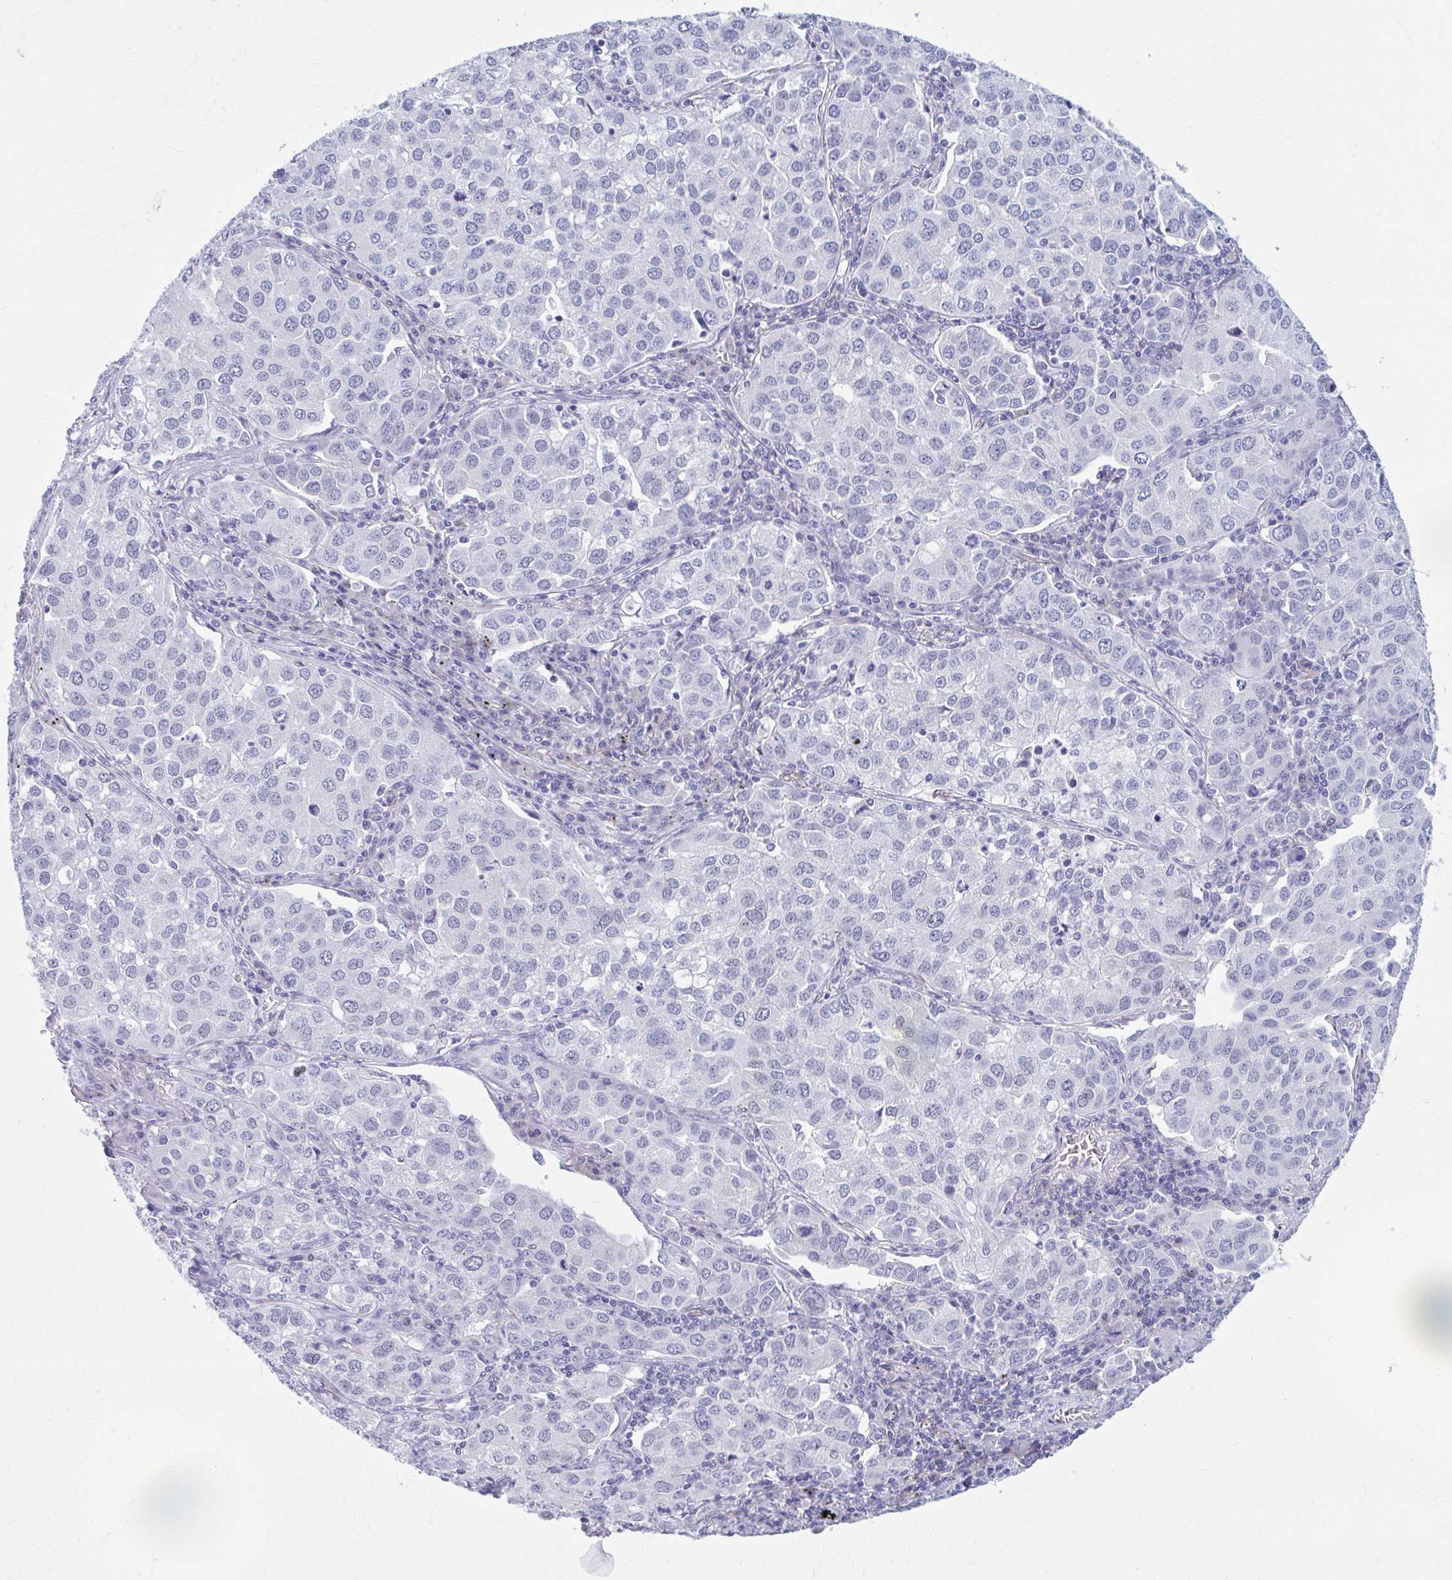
{"staining": {"intensity": "weak", "quantity": "<25%", "location": "nuclear"}, "tissue": "lung cancer", "cell_type": "Tumor cells", "image_type": "cancer", "snomed": [{"axis": "morphology", "description": "Adenocarcinoma, NOS"}, {"axis": "morphology", "description": "Adenocarcinoma, metastatic, NOS"}, {"axis": "topography", "description": "Lymph node"}, {"axis": "topography", "description": "Lung"}], "caption": "This is an IHC micrograph of human lung cancer (adenocarcinoma). There is no staining in tumor cells.", "gene": "CCDC105", "patient": {"sex": "female", "age": 65}}